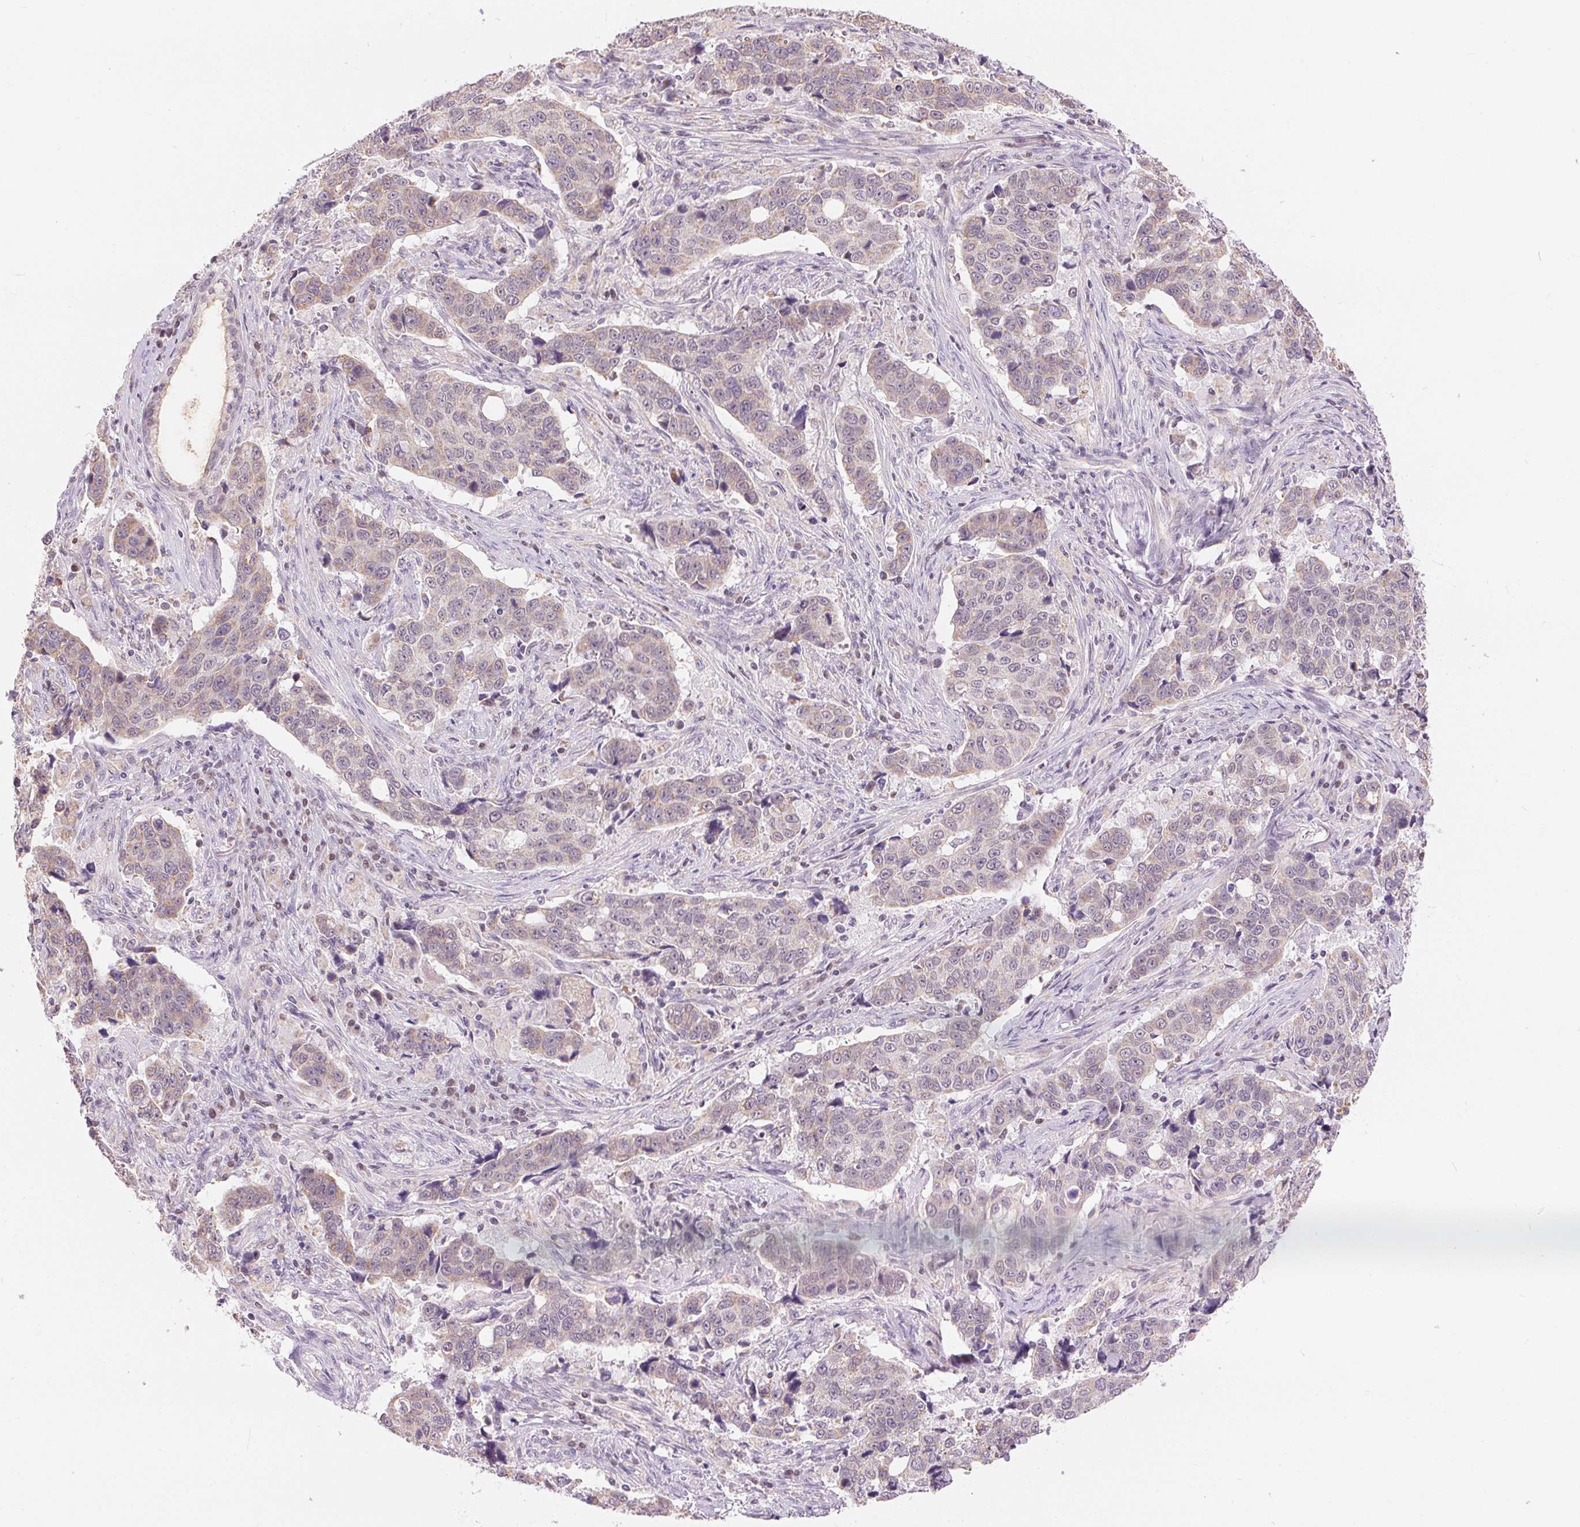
{"staining": {"intensity": "weak", "quantity": "<25%", "location": "cytoplasmic/membranous"}, "tissue": "lung cancer", "cell_type": "Tumor cells", "image_type": "cancer", "snomed": [{"axis": "morphology", "description": "Squamous cell carcinoma, NOS"}, {"axis": "topography", "description": "Lymph node"}, {"axis": "topography", "description": "Lung"}], "caption": "Lung cancer stained for a protein using immunohistochemistry (IHC) reveals no positivity tumor cells.", "gene": "POU2F2", "patient": {"sex": "male", "age": 61}}